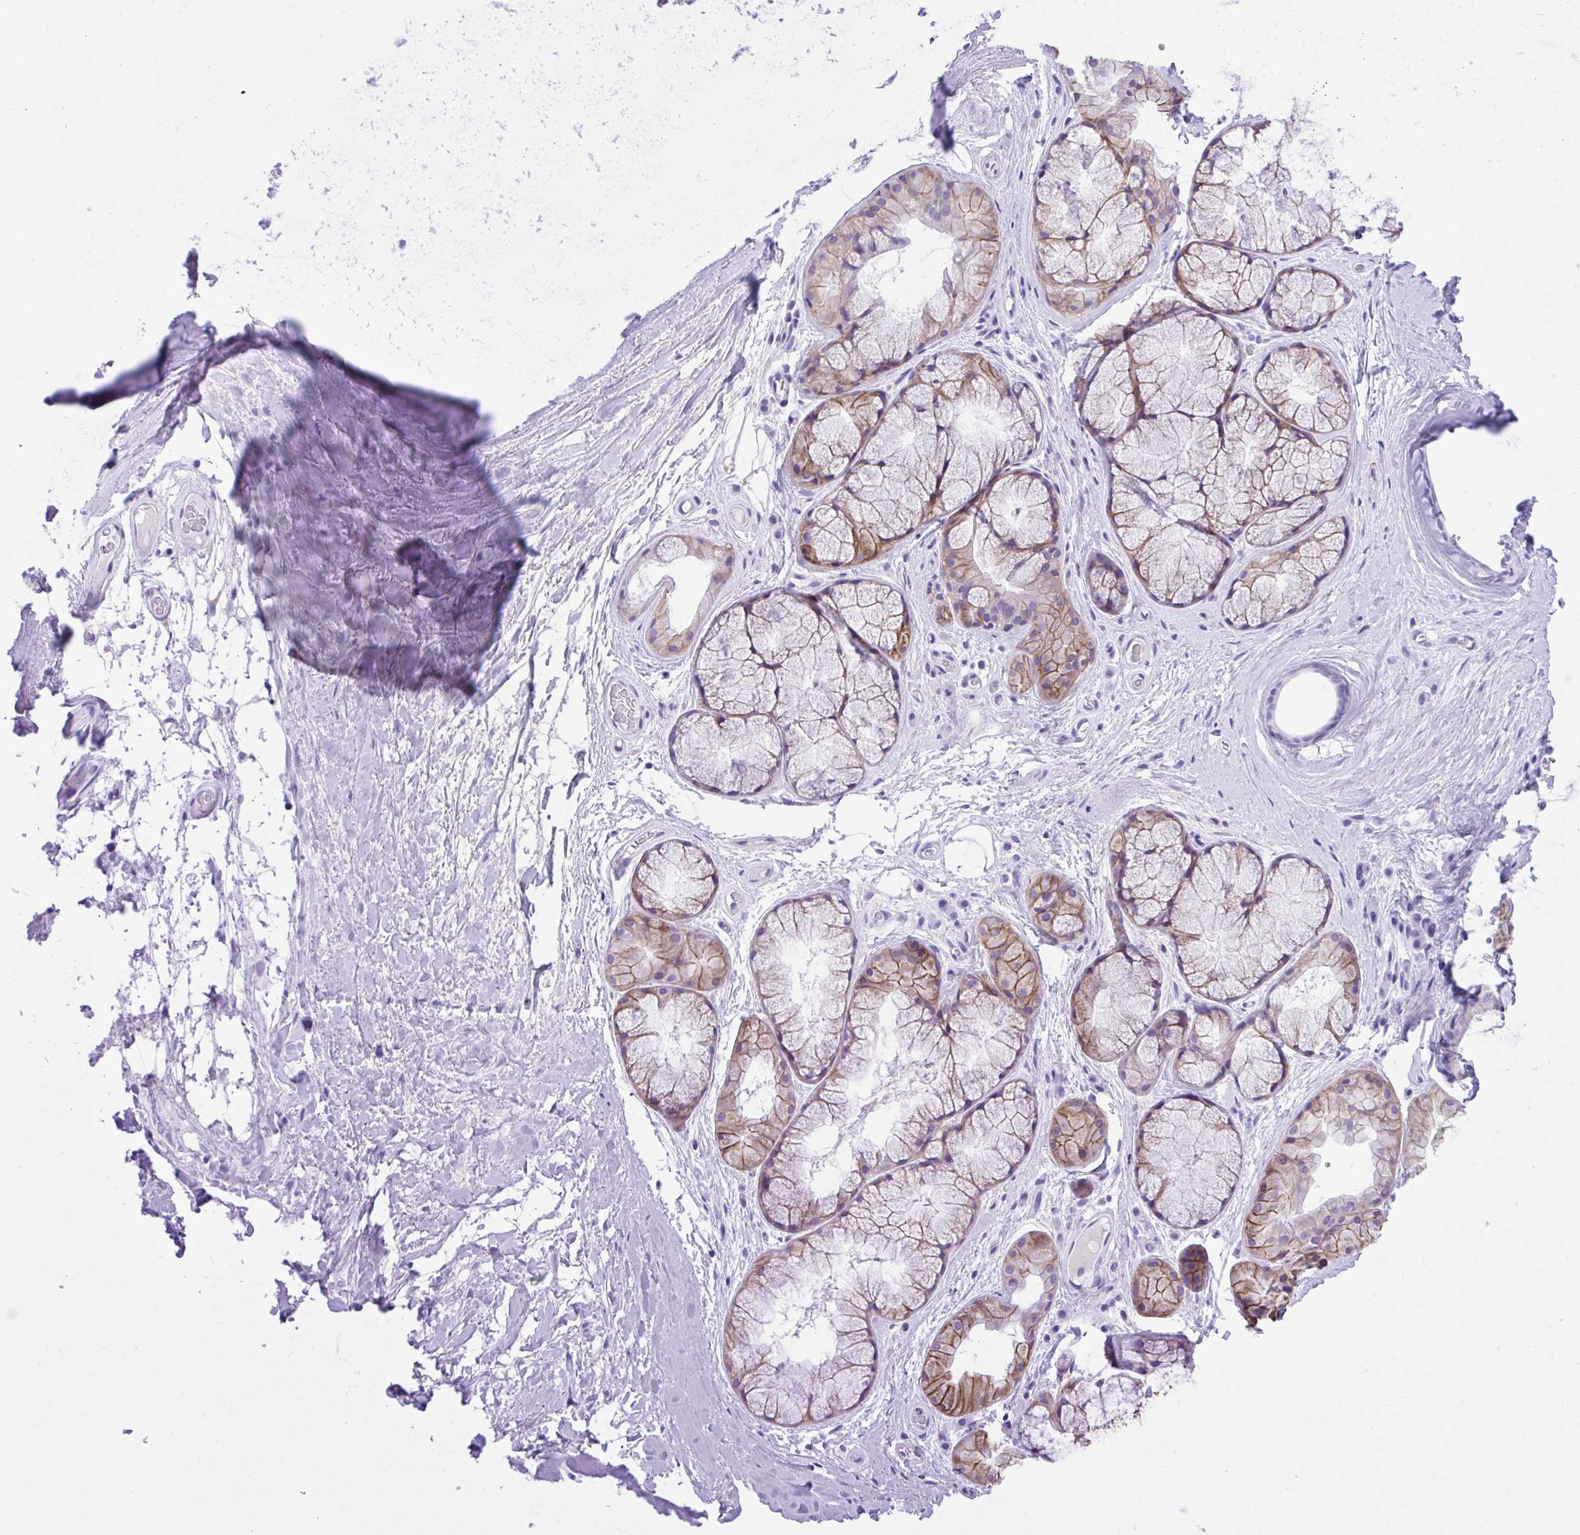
{"staining": {"intensity": "negative", "quantity": "none", "location": "none"}, "tissue": "soft tissue", "cell_type": "Chondrocytes", "image_type": "normal", "snomed": [{"axis": "morphology", "description": "Normal tissue, NOS"}, {"axis": "topography", "description": "Lymph node"}, {"axis": "topography", "description": "Cartilage tissue"}, {"axis": "topography", "description": "Nasopharynx"}], "caption": "Immunohistochemical staining of benign soft tissue reveals no significant expression in chondrocytes. (DAB immunohistochemistry (IHC) with hematoxylin counter stain).", "gene": "KCNN4", "patient": {"sex": "male", "age": 63}}